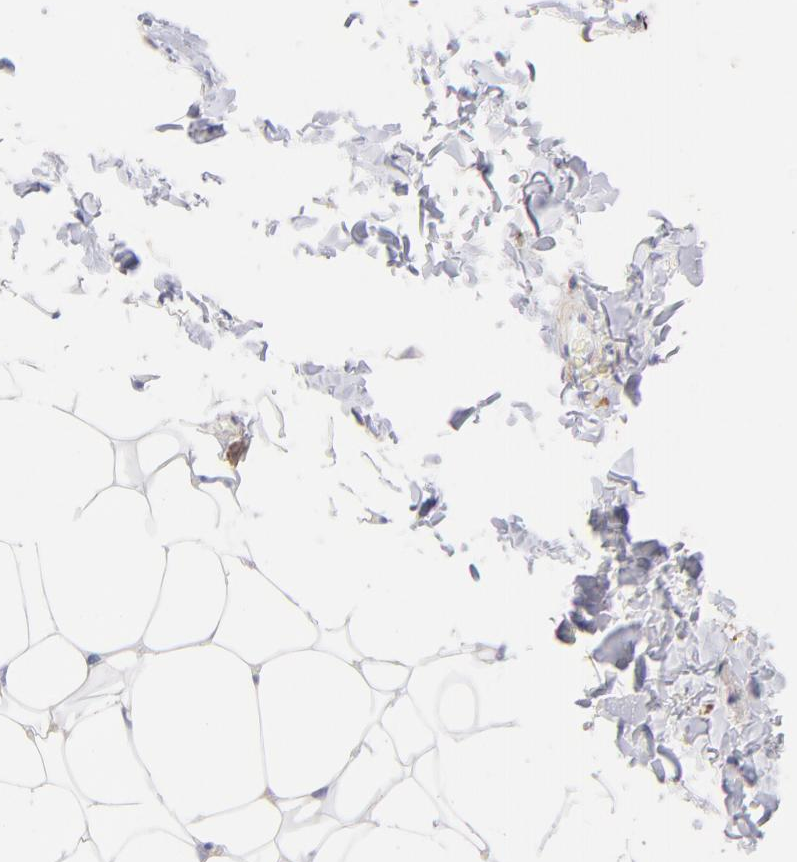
{"staining": {"intensity": "negative", "quantity": "none", "location": "none"}, "tissue": "adipose tissue", "cell_type": "Adipocytes", "image_type": "normal", "snomed": [{"axis": "morphology", "description": "Normal tissue, NOS"}, {"axis": "topography", "description": "Soft tissue"}], "caption": "Immunohistochemistry (IHC) micrograph of unremarkable adipose tissue: adipose tissue stained with DAB (3,3'-diaminobenzidine) reveals no significant protein staining in adipocytes.", "gene": "PRKCA", "patient": {"sex": "male", "age": 26}}